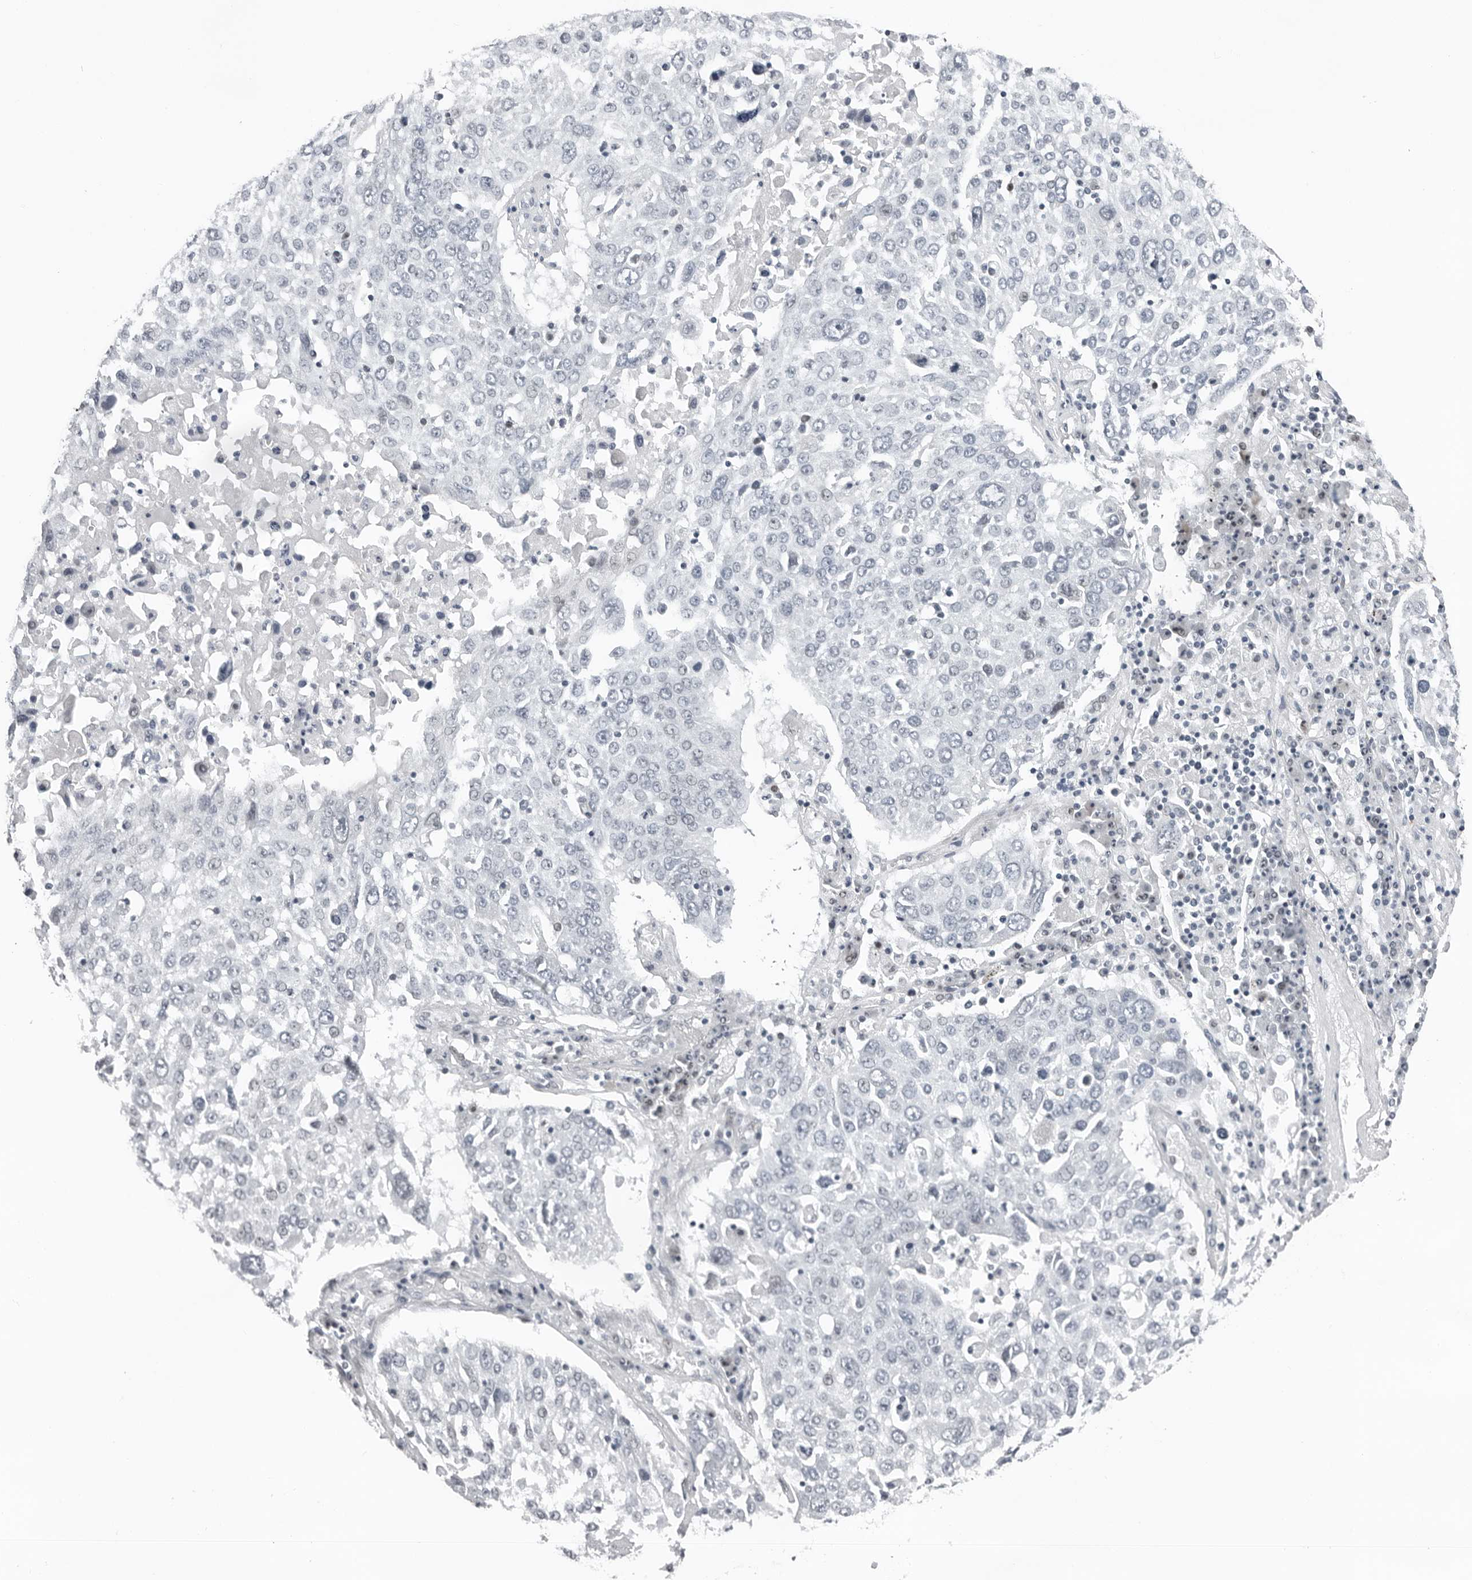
{"staining": {"intensity": "negative", "quantity": "none", "location": "none"}, "tissue": "lung cancer", "cell_type": "Tumor cells", "image_type": "cancer", "snomed": [{"axis": "morphology", "description": "Squamous cell carcinoma, NOS"}, {"axis": "topography", "description": "Lung"}], "caption": "This is a histopathology image of immunohistochemistry (IHC) staining of squamous cell carcinoma (lung), which shows no staining in tumor cells. (Stains: DAB immunohistochemistry (IHC) with hematoxylin counter stain, Microscopy: brightfield microscopy at high magnification).", "gene": "PPP1R42", "patient": {"sex": "male", "age": 65}}